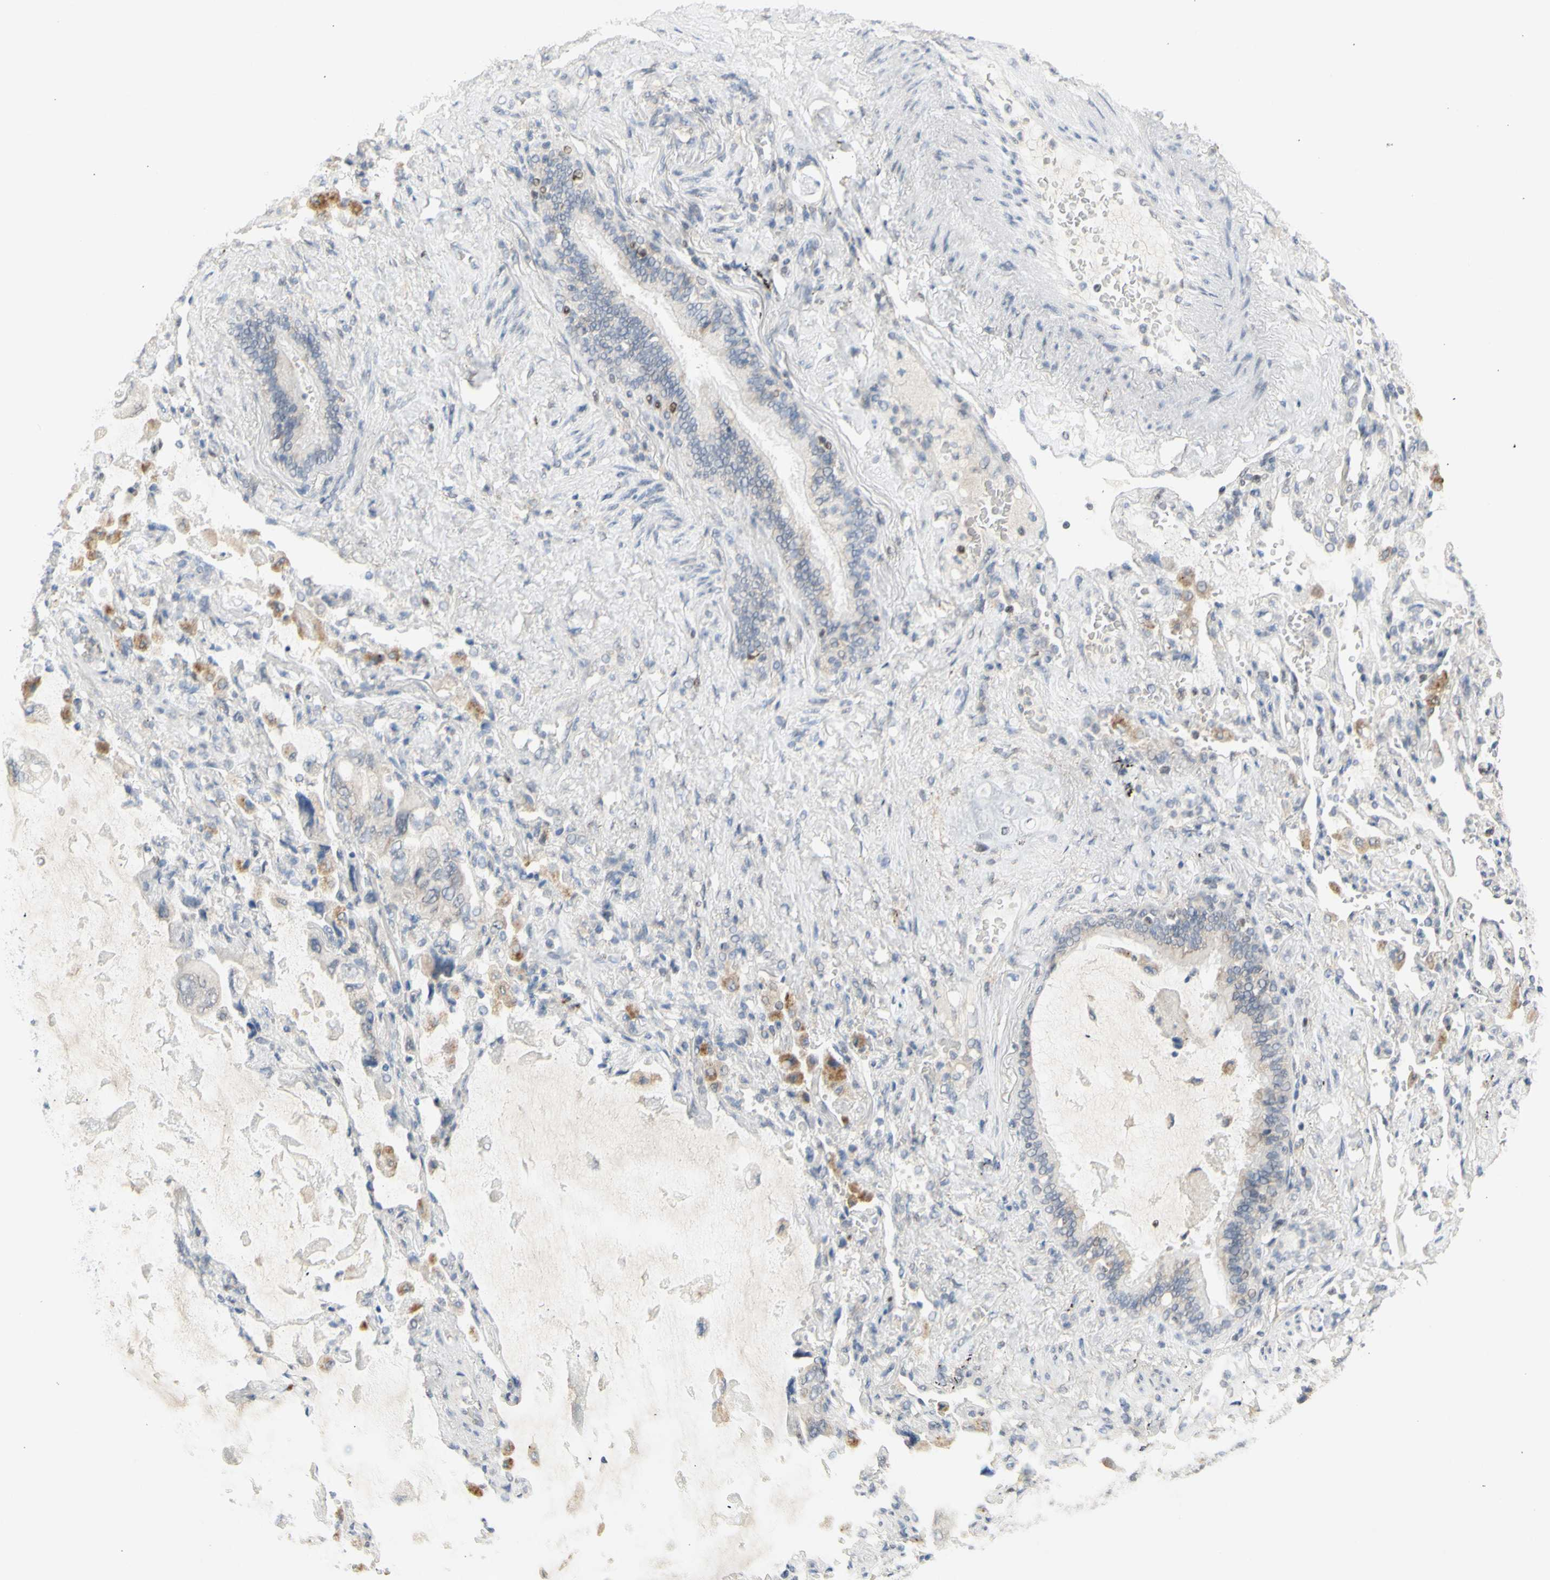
{"staining": {"intensity": "negative", "quantity": "none", "location": "none"}, "tissue": "lung cancer", "cell_type": "Tumor cells", "image_type": "cancer", "snomed": [{"axis": "morphology", "description": "Squamous cell carcinoma, NOS"}, {"axis": "topography", "description": "Lung"}], "caption": "Immunohistochemistry of lung cancer shows no staining in tumor cells. (DAB immunohistochemistry, high magnification).", "gene": "NLRP1", "patient": {"sex": "female", "age": 73}}